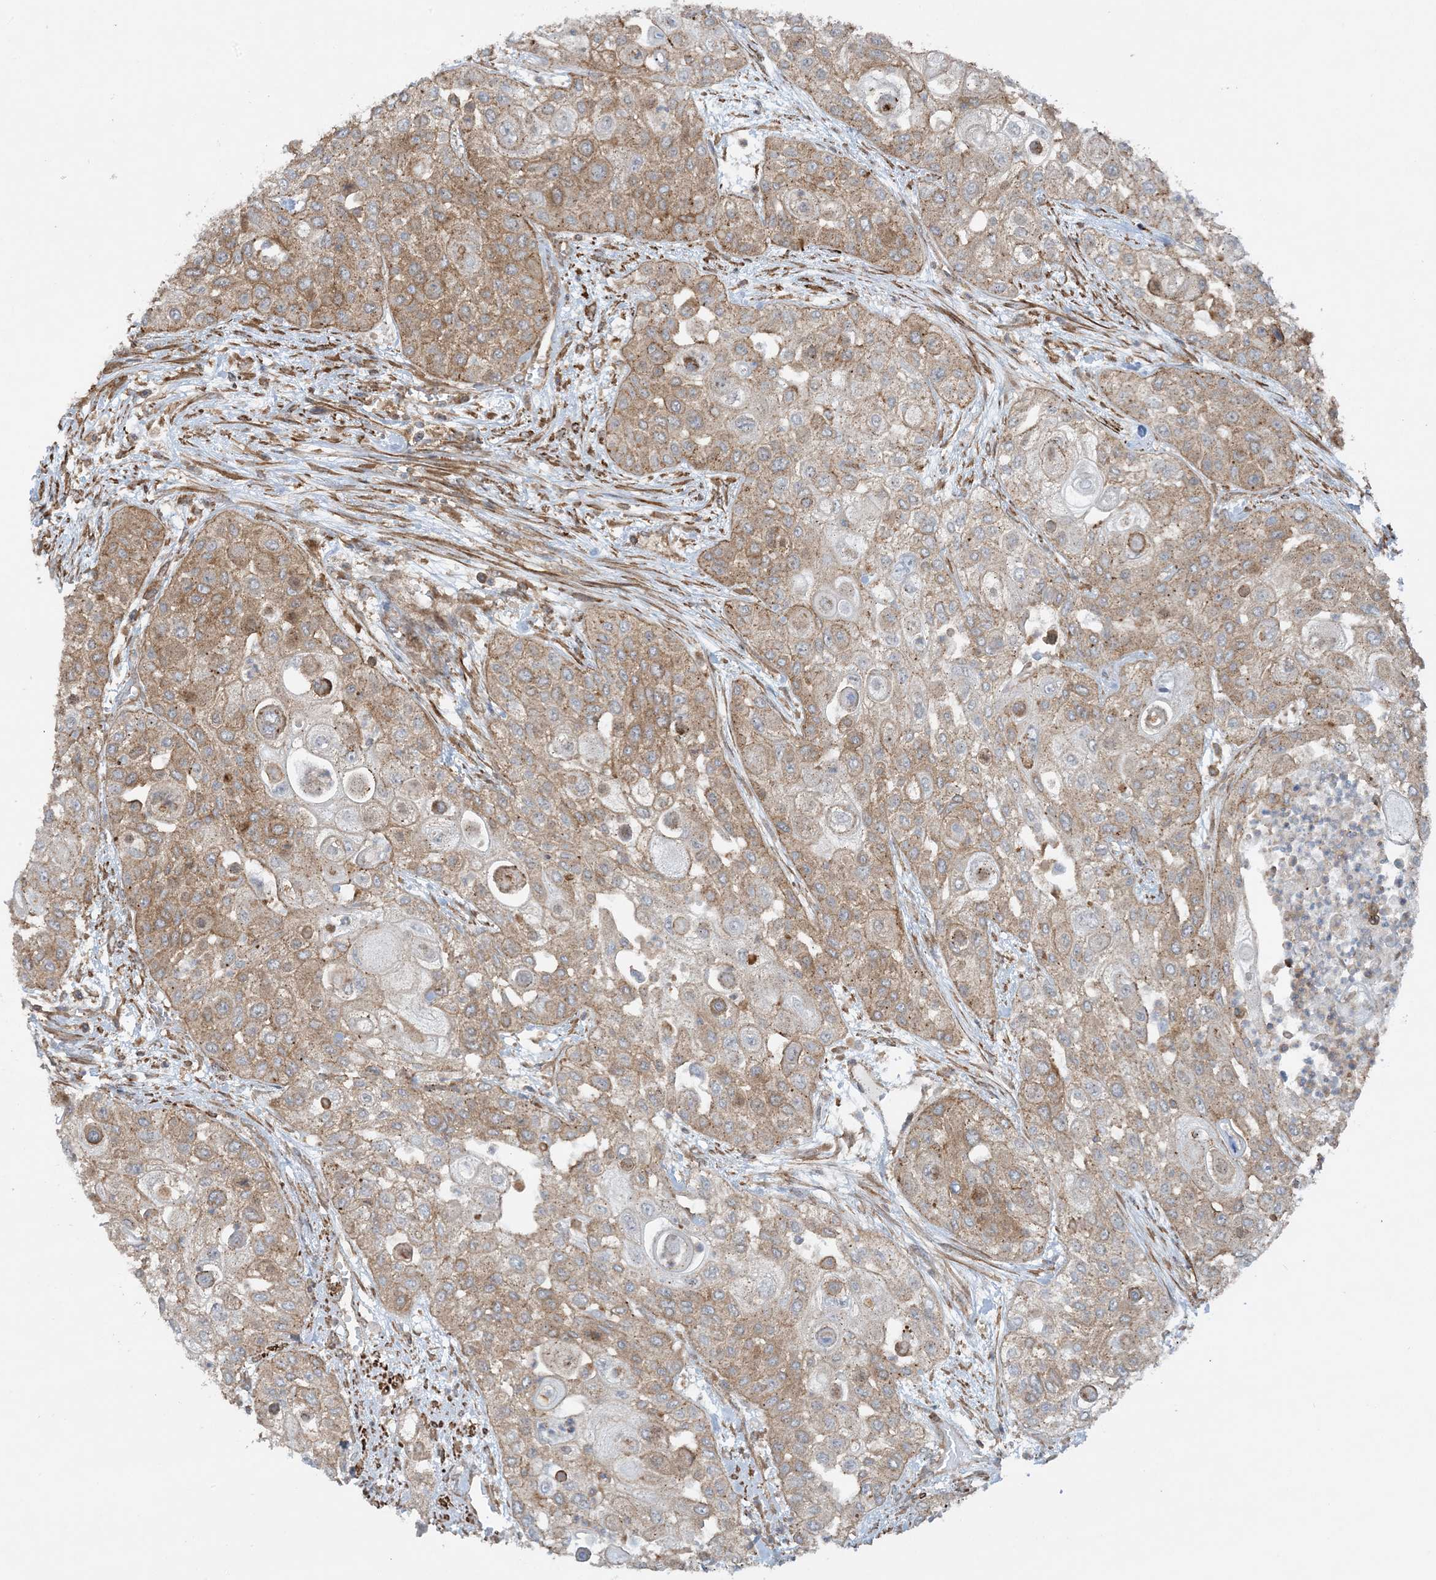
{"staining": {"intensity": "moderate", "quantity": "25%-75%", "location": "cytoplasmic/membranous"}, "tissue": "urothelial cancer", "cell_type": "Tumor cells", "image_type": "cancer", "snomed": [{"axis": "morphology", "description": "Urothelial carcinoma, High grade"}, {"axis": "topography", "description": "Urinary bladder"}], "caption": "Approximately 25%-75% of tumor cells in urothelial cancer reveal moderate cytoplasmic/membranous protein positivity as visualized by brown immunohistochemical staining.", "gene": "STAM2", "patient": {"sex": "female", "age": 79}}